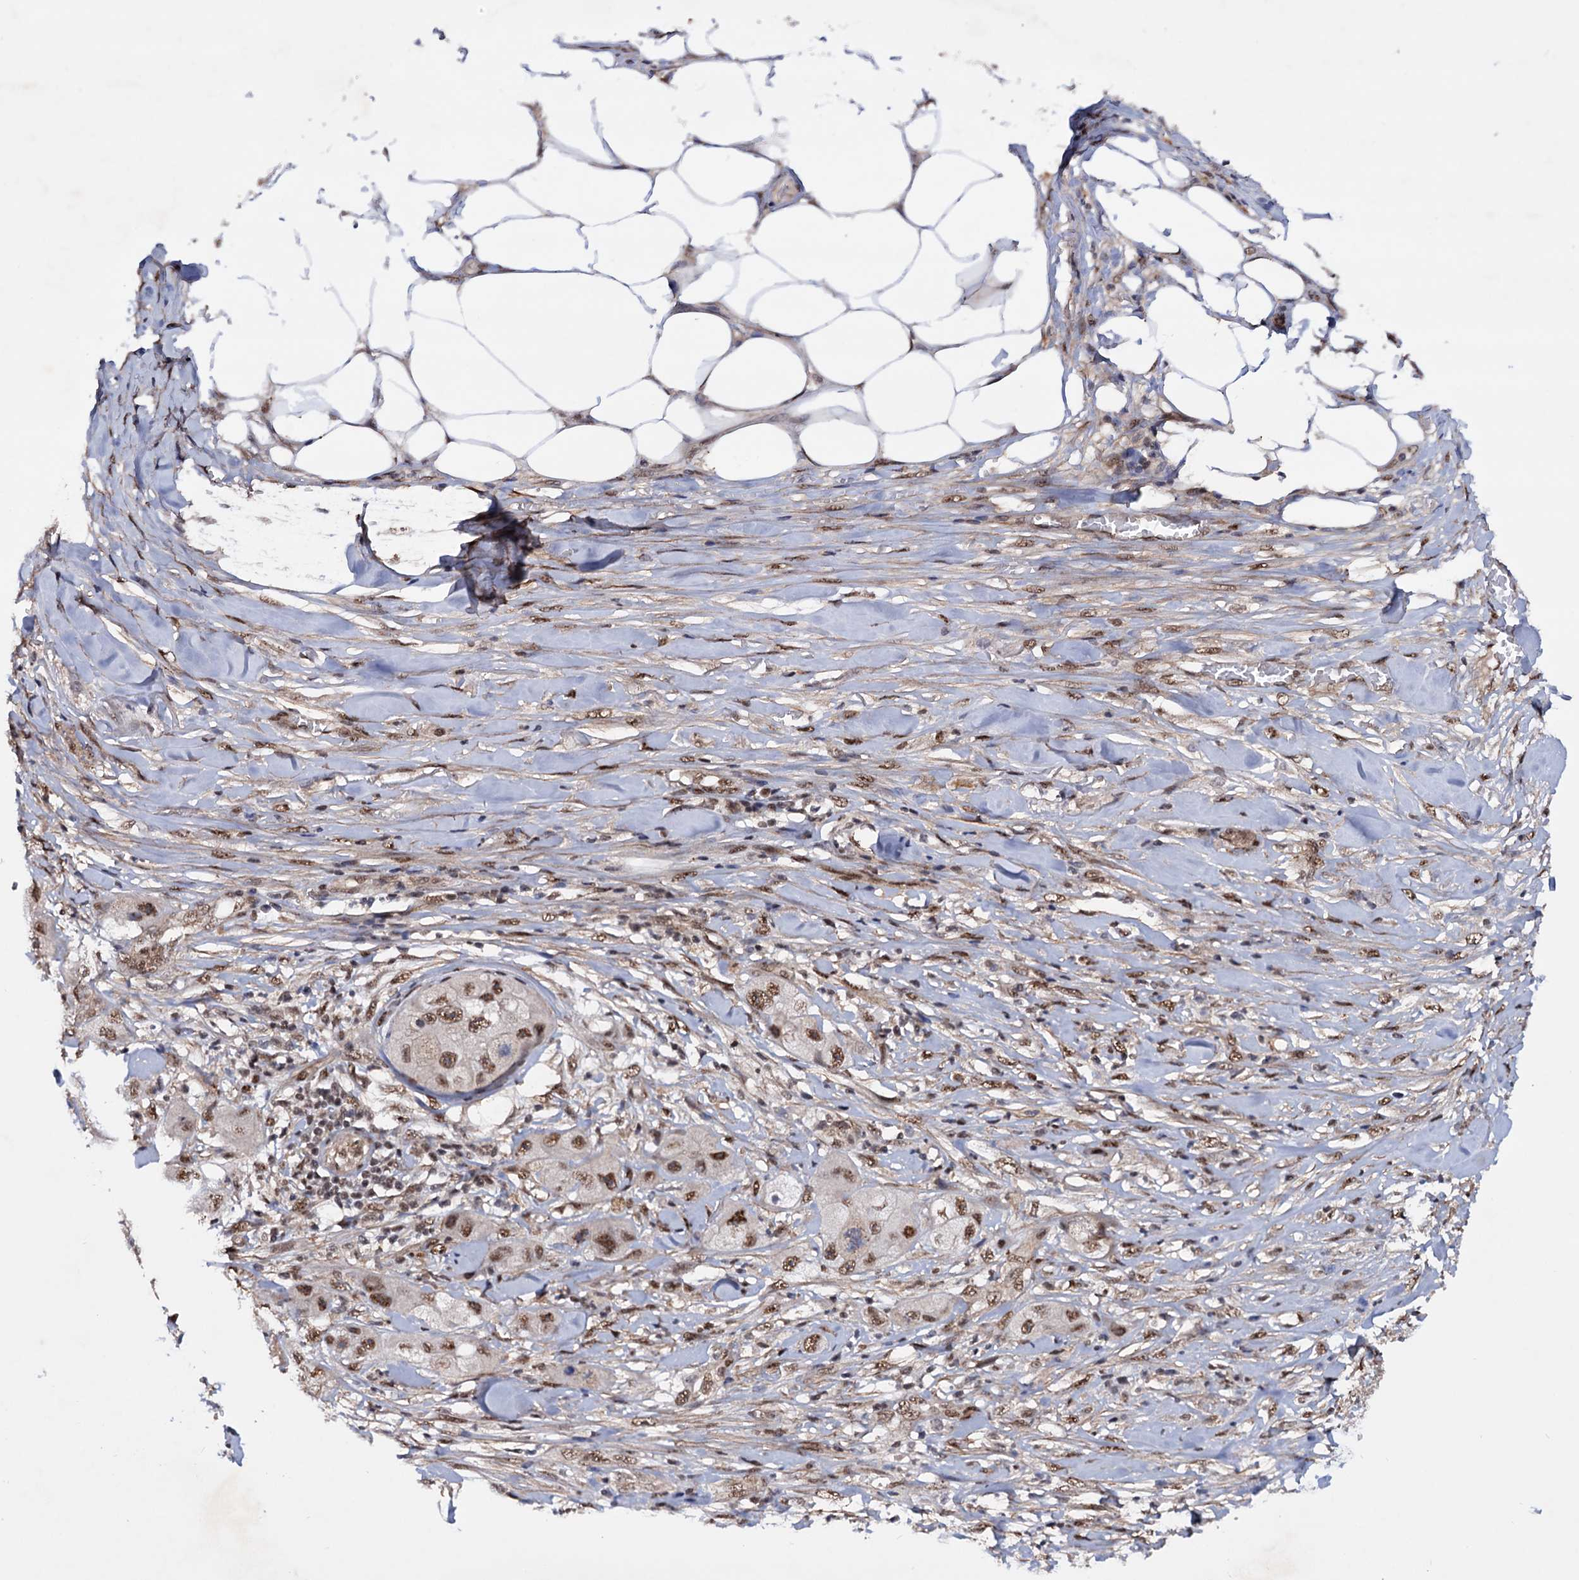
{"staining": {"intensity": "moderate", "quantity": ">75%", "location": "nuclear"}, "tissue": "skin cancer", "cell_type": "Tumor cells", "image_type": "cancer", "snomed": [{"axis": "morphology", "description": "Squamous cell carcinoma, NOS"}, {"axis": "topography", "description": "Skin"}, {"axis": "topography", "description": "Subcutis"}], "caption": "Moderate nuclear protein positivity is identified in about >75% of tumor cells in squamous cell carcinoma (skin).", "gene": "TBC1D12", "patient": {"sex": "male", "age": 73}}